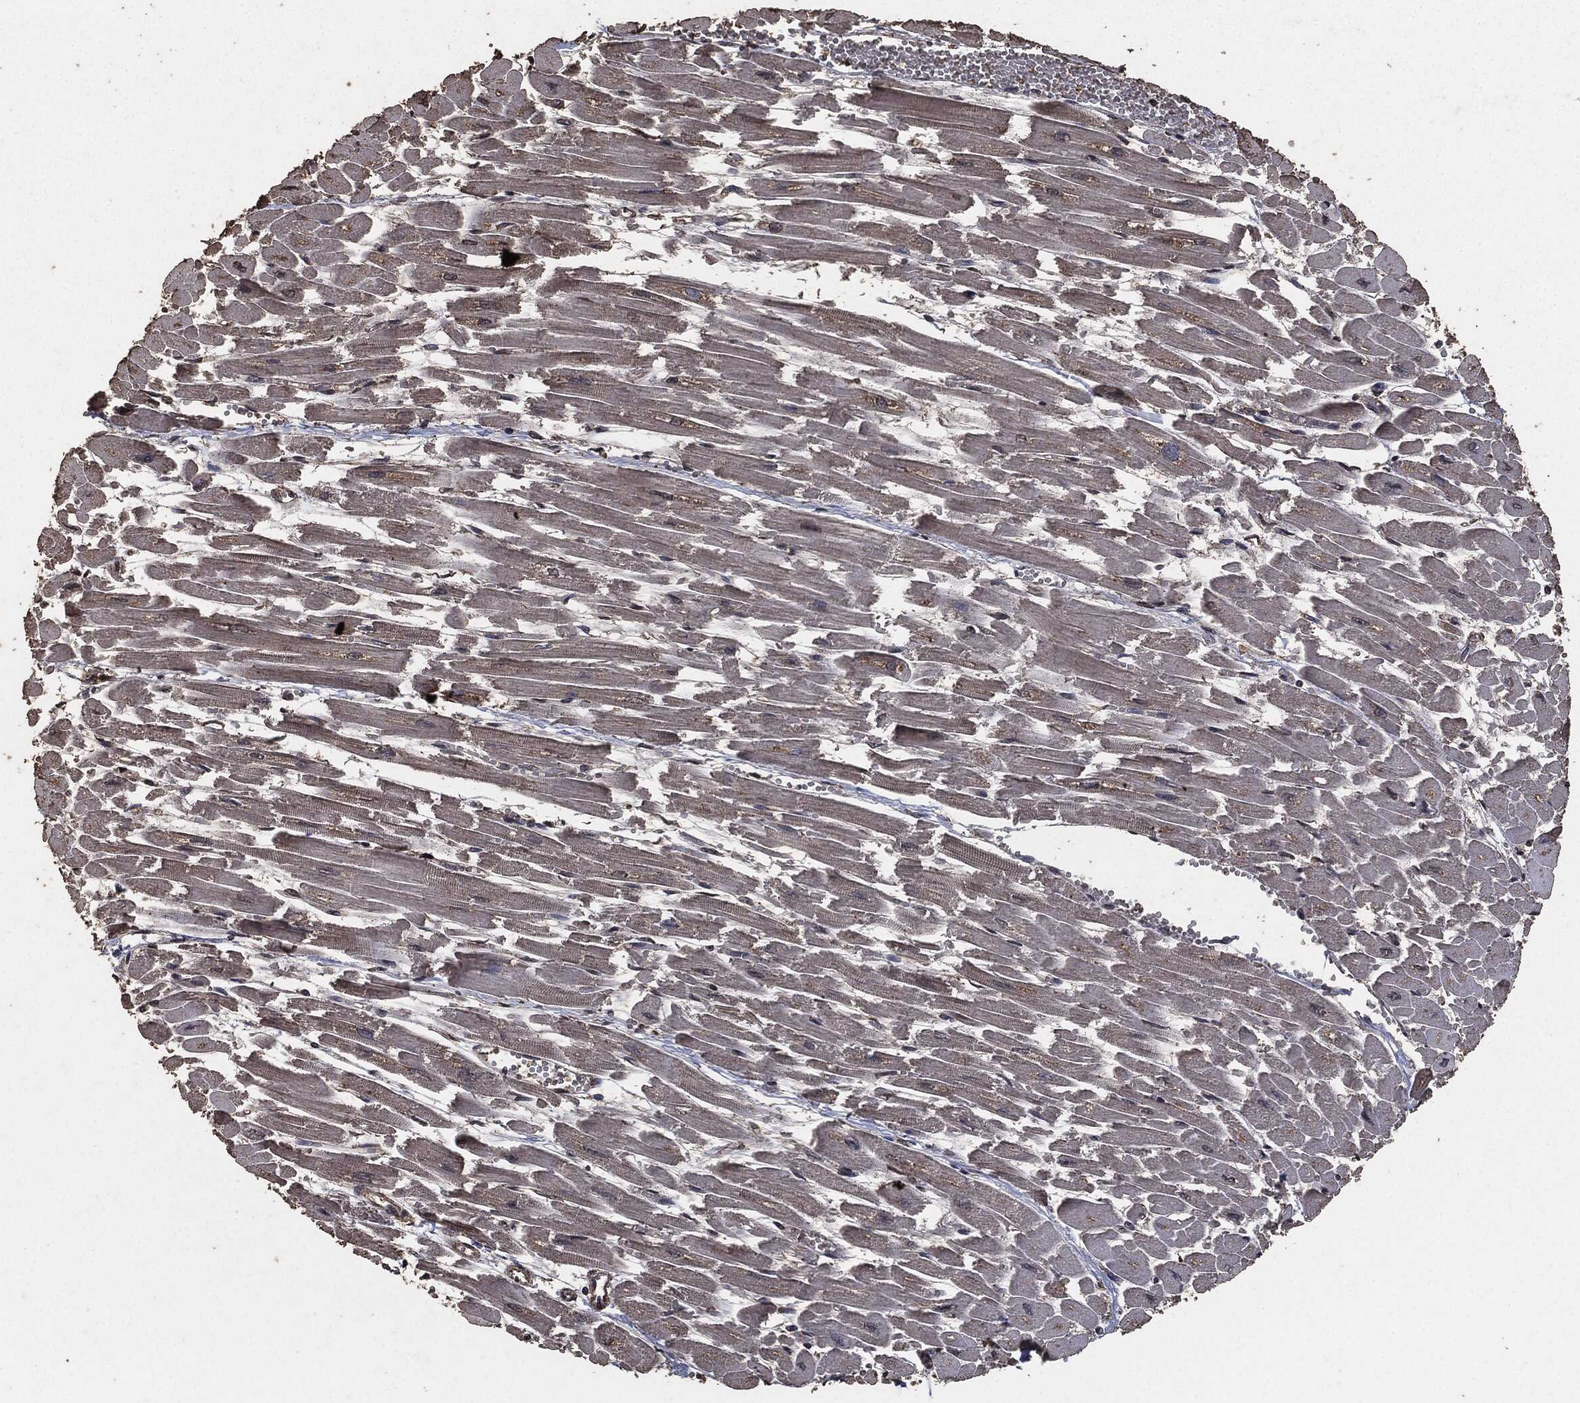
{"staining": {"intensity": "weak", "quantity": "25%-75%", "location": "cytoplasmic/membranous"}, "tissue": "heart muscle", "cell_type": "Cardiomyocytes", "image_type": "normal", "snomed": [{"axis": "morphology", "description": "Normal tissue, NOS"}, {"axis": "topography", "description": "Heart"}], "caption": "The photomicrograph shows staining of unremarkable heart muscle, revealing weak cytoplasmic/membranous protein positivity (brown color) within cardiomyocytes.", "gene": "AKT1S1", "patient": {"sex": "female", "age": 52}}